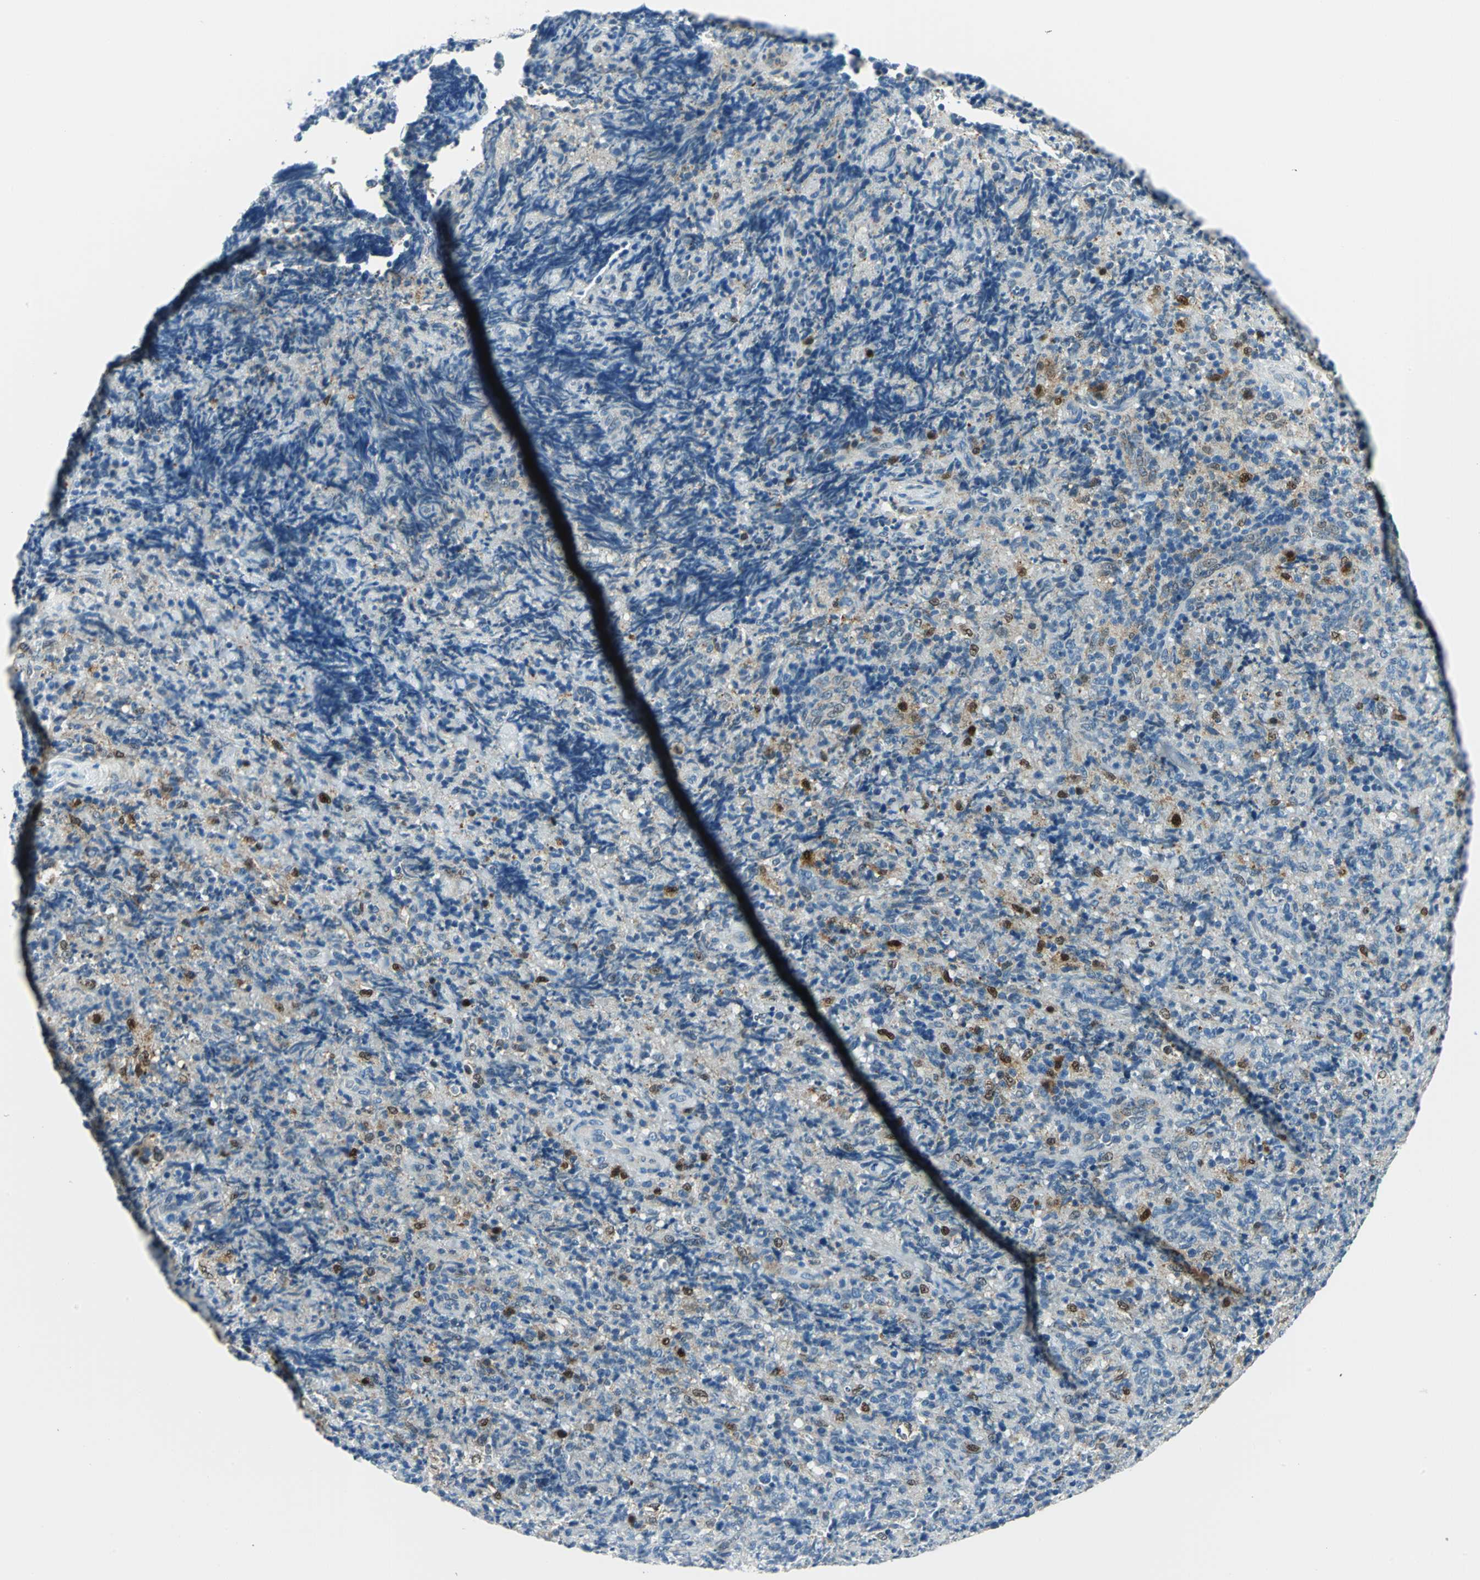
{"staining": {"intensity": "negative", "quantity": "none", "location": "none"}, "tissue": "lymphoma", "cell_type": "Tumor cells", "image_type": "cancer", "snomed": [{"axis": "morphology", "description": "Malignant lymphoma, non-Hodgkin's type, High grade"}, {"axis": "topography", "description": "Tonsil"}], "caption": "Immunohistochemistry photomicrograph of neoplastic tissue: human lymphoma stained with DAB demonstrates no significant protein expression in tumor cells.", "gene": "AKR1A1", "patient": {"sex": "female", "age": 36}}